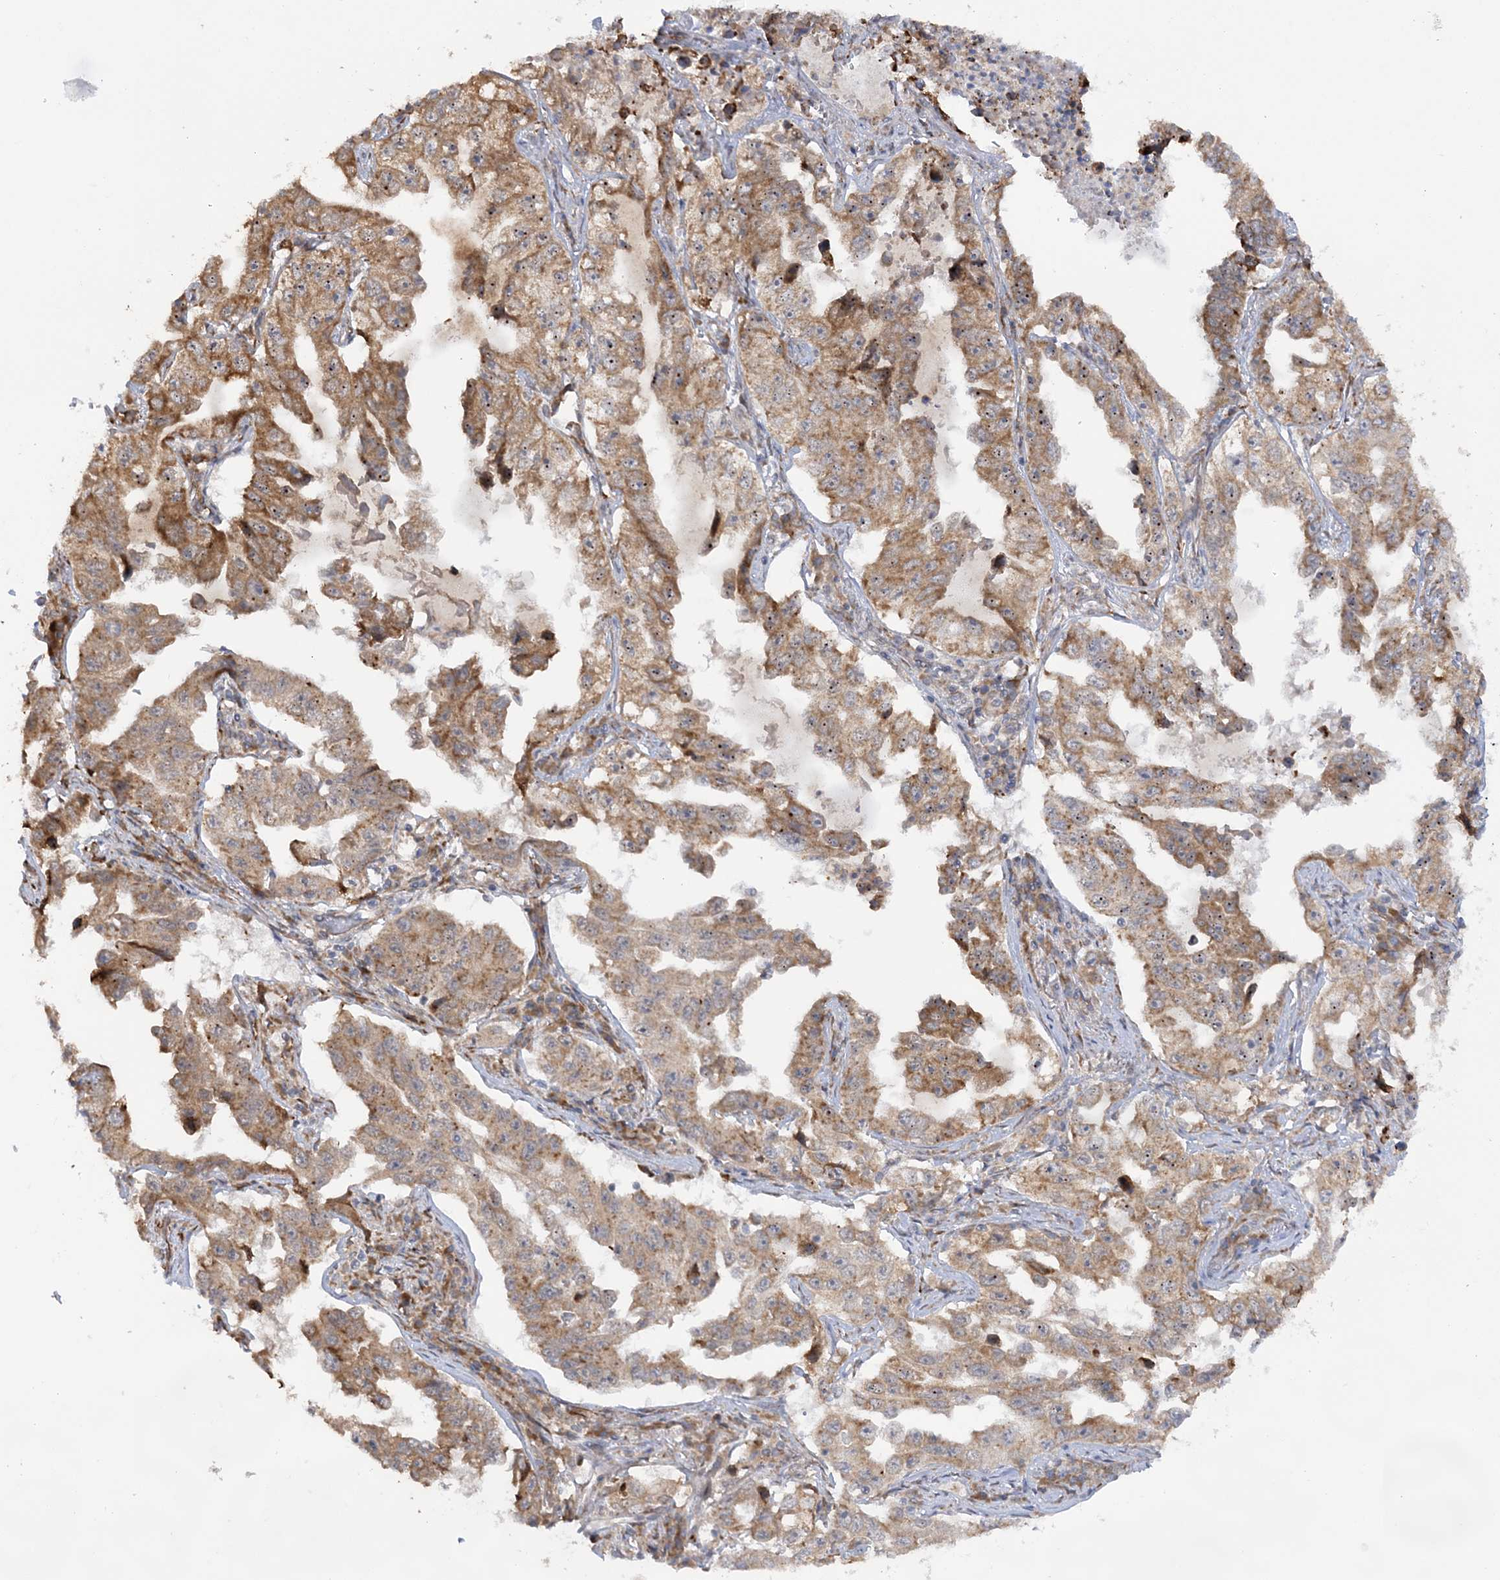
{"staining": {"intensity": "moderate", "quantity": ">75%", "location": "cytoplasmic/membranous"}, "tissue": "lung cancer", "cell_type": "Tumor cells", "image_type": "cancer", "snomed": [{"axis": "morphology", "description": "Adenocarcinoma, NOS"}, {"axis": "topography", "description": "Lung"}], "caption": "Lung cancer (adenocarcinoma) stained for a protein displays moderate cytoplasmic/membranous positivity in tumor cells.", "gene": "MRPL47", "patient": {"sex": "female", "age": 51}}